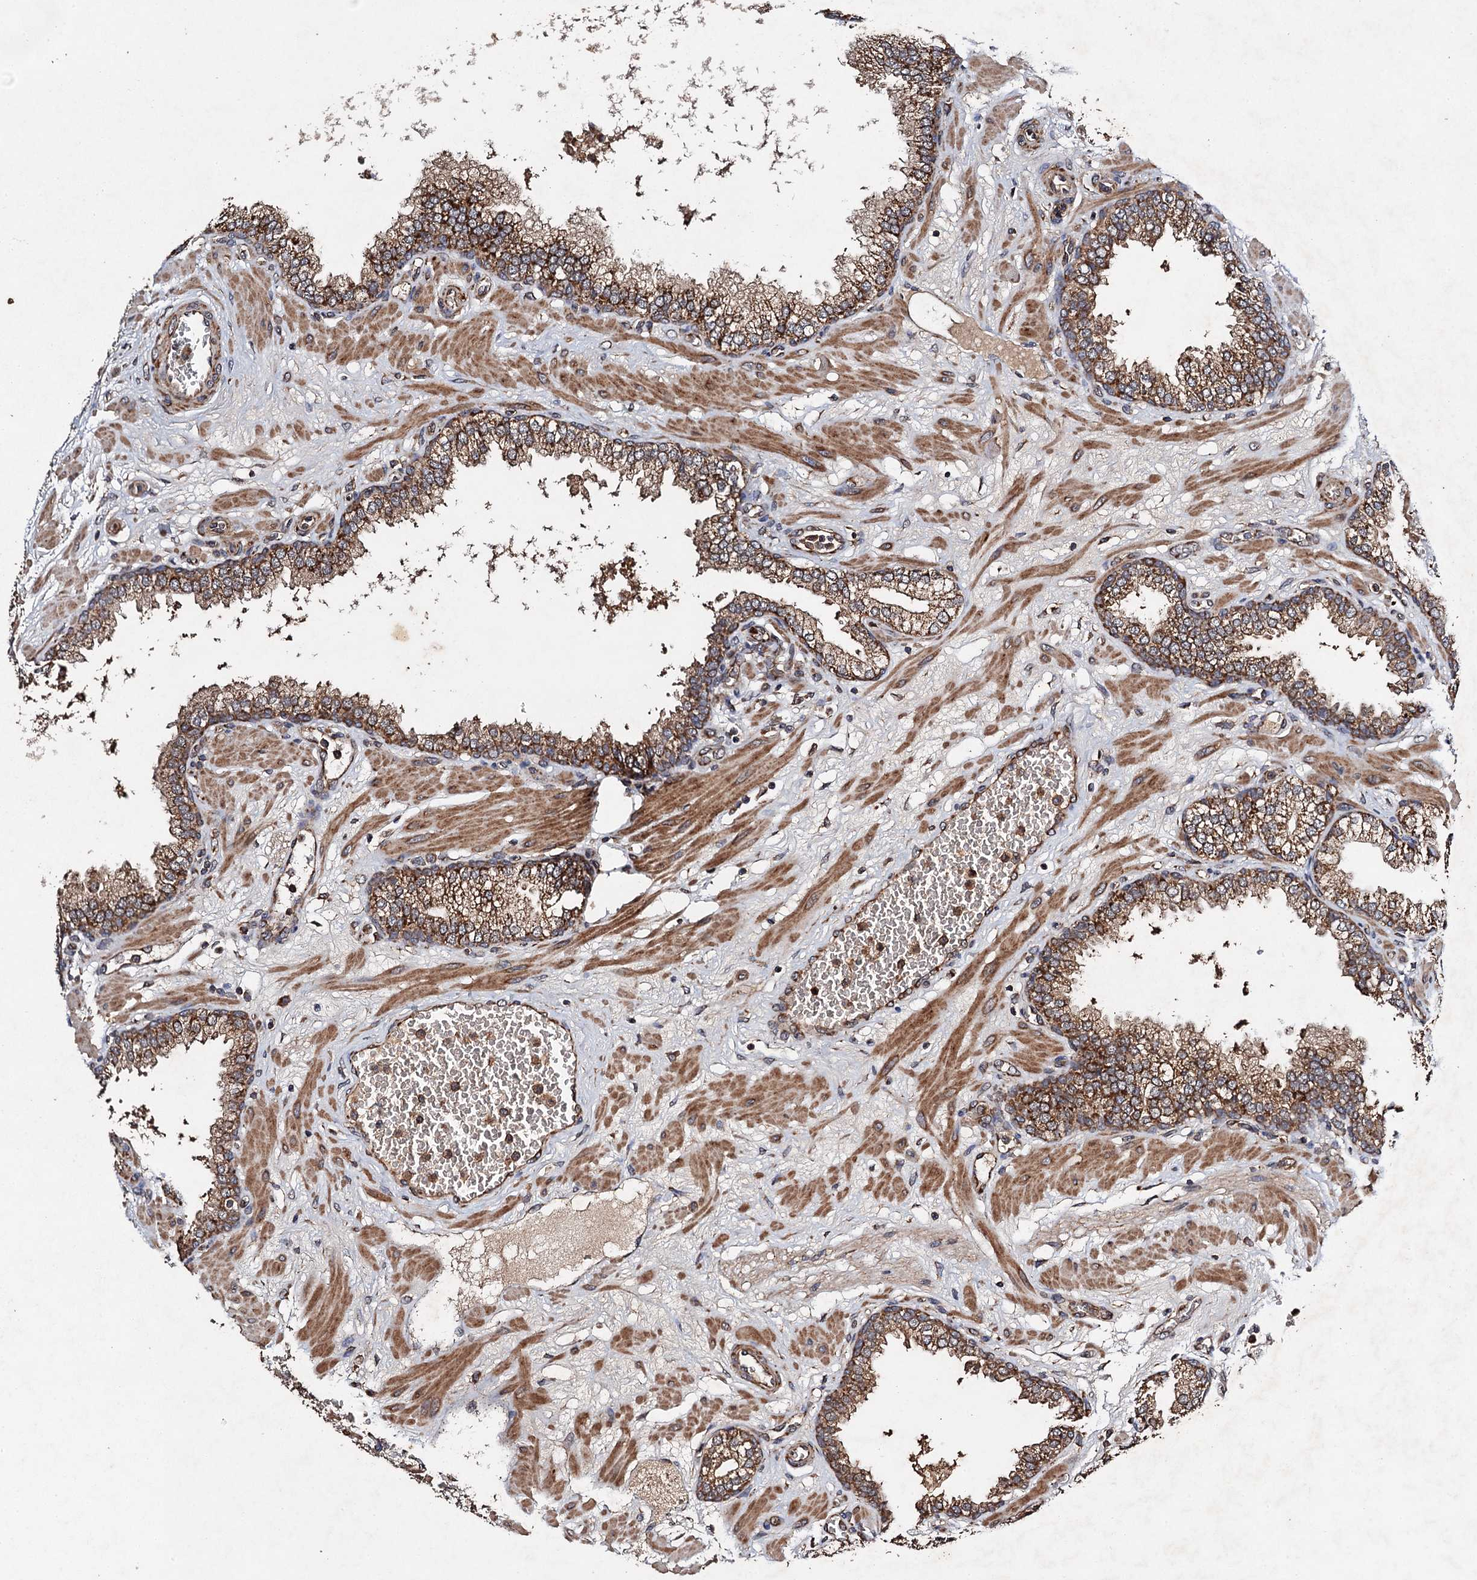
{"staining": {"intensity": "strong", "quantity": ">75%", "location": "cytoplasmic/membranous"}, "tissue": "prostate", "cell_type": "Glandular cells", "image_type": "normal", "snomed": [{"axis": "morphology", "description": "Normal tissue, NOS"}, {"axis": "morphology", "description": "Urothelial carcinoma, Low grade"}, {"axis": "topography", "description": "Urinary bladder"}, {"axis": "topography", "description": "Prostate"}], "caption": "This histopathology image reveals normal prostate stained with IHC to label a protein in brown. The cytoplasmic/membranous of glandular cells show strong positivity for the protein. Nuclei are counter-stained blue.", "gene": "NDUFA13", "patient": {"sex": "male", "age": 60}}